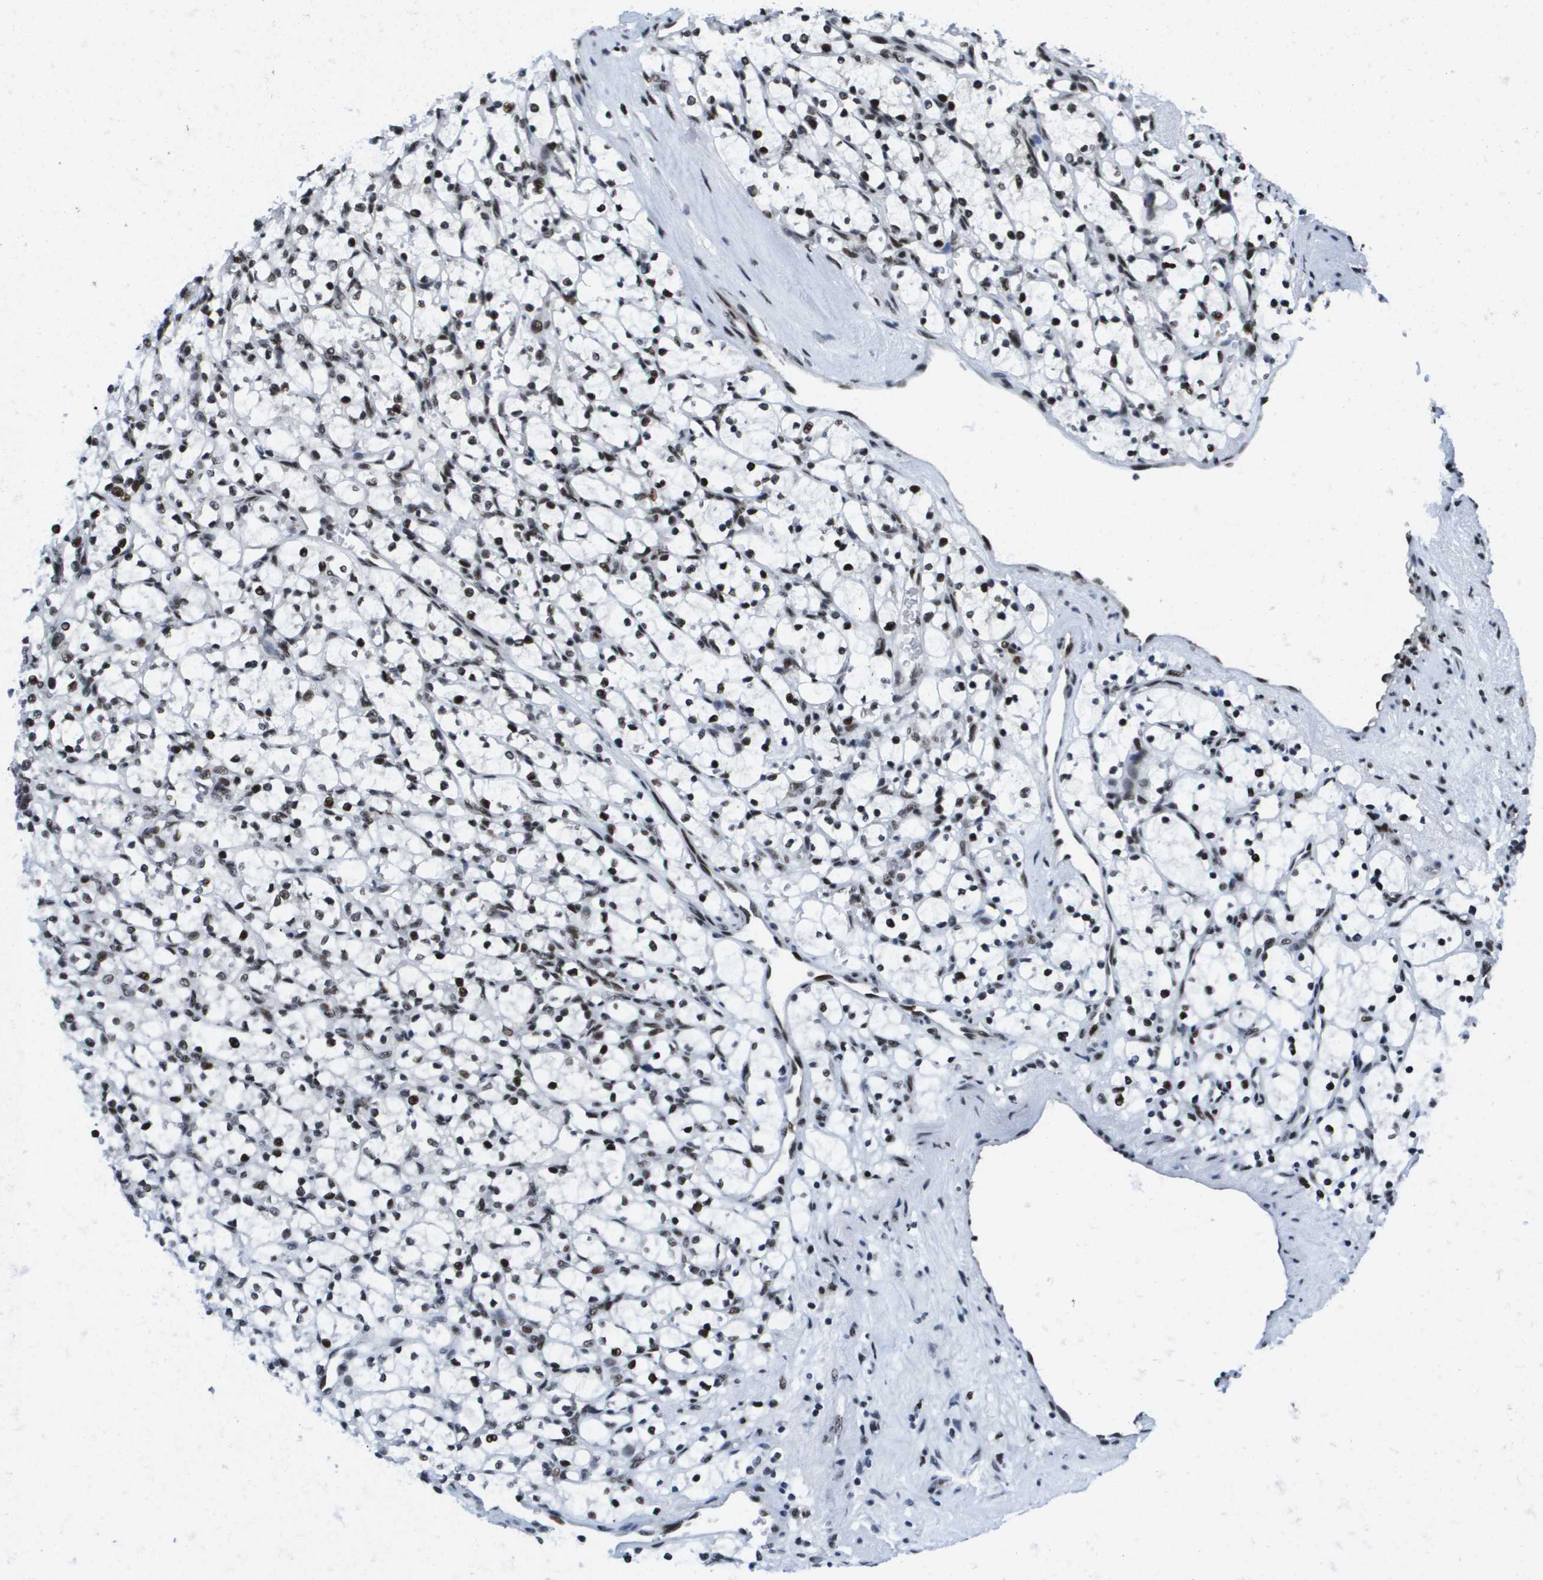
{"staining": {"intensity": "strong", "quantity": ">75%", "location": "nuclear"}, "tissue": "renal cancer", "cell_type": "Tumor cells", "image_type": "cancer", "snomed": [{"axis": "morphology", "description": "Adenocarcinoma, NOS"}, {"axis": "topography", "description": "Kidney"}], "caption": "The photomicrograph demonstrates staining of adenocarcinoma (renal), revealing strong nuclear protein positivity (brown color) within tumor cells.", "gene": "NSRP1", "patient": {"sex": "female", "age": 69}}